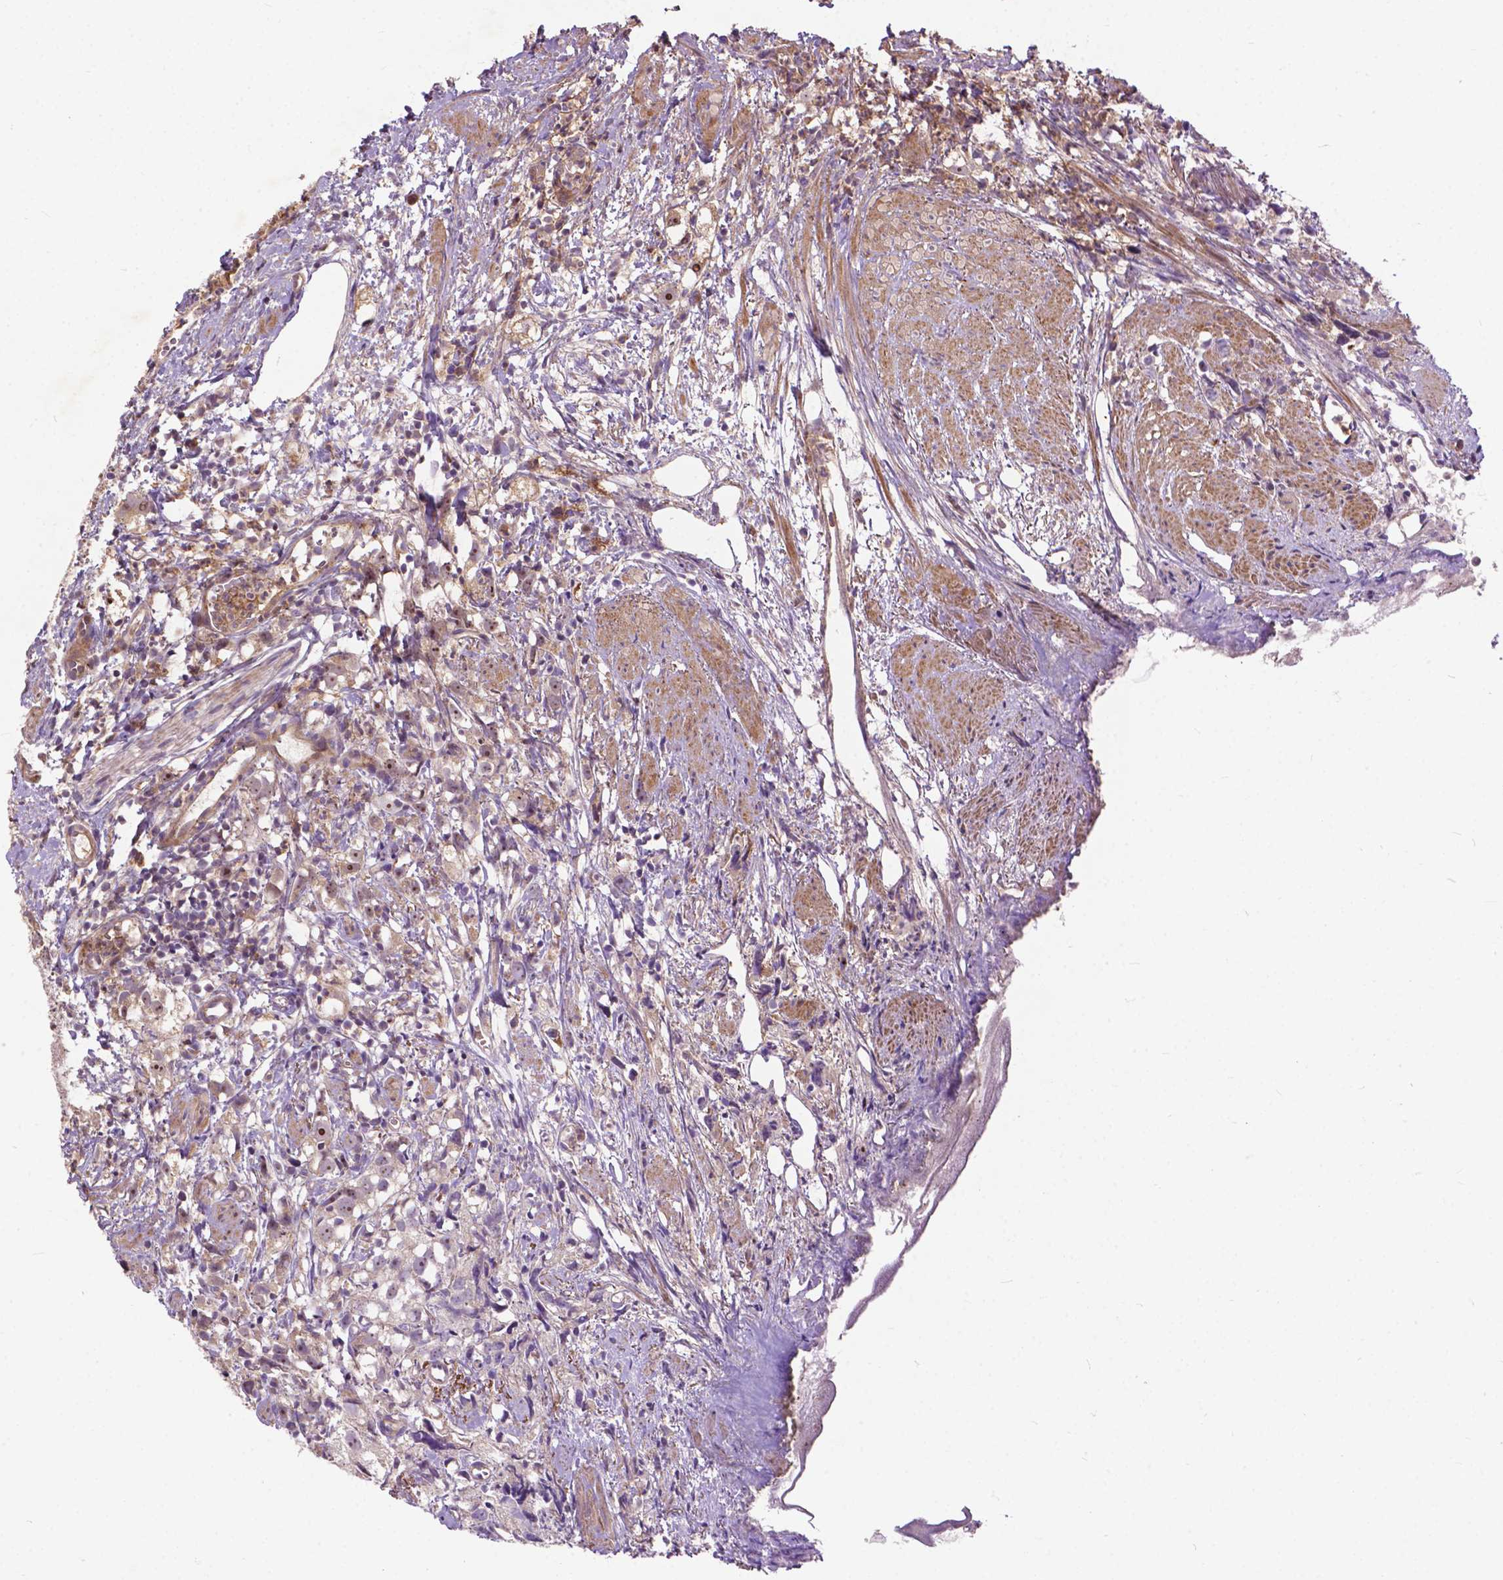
{"staining": {"intensity": "weak", "quantity": ">75%", "location": "cytoplasmic/membranous,nuclear"}, "tissue": "prostate cancer", "cell_type": "Tumor cells", "image_type": "cancer", "snomed": [{"axis": "morphology", "description": "Adenocarcinoma, High grade"}, {"axis": "topography", "description": "Prostate"}], "caption": "High-grade adenocarcinoma (prostate) was stained to show a protein in brown. There is low levels of weak cytoplasmic/membranous and nuclear expression in about >75% of tumor cells.", "gene": "PARP3", "patient": {"sex": "male", "age": 68}}